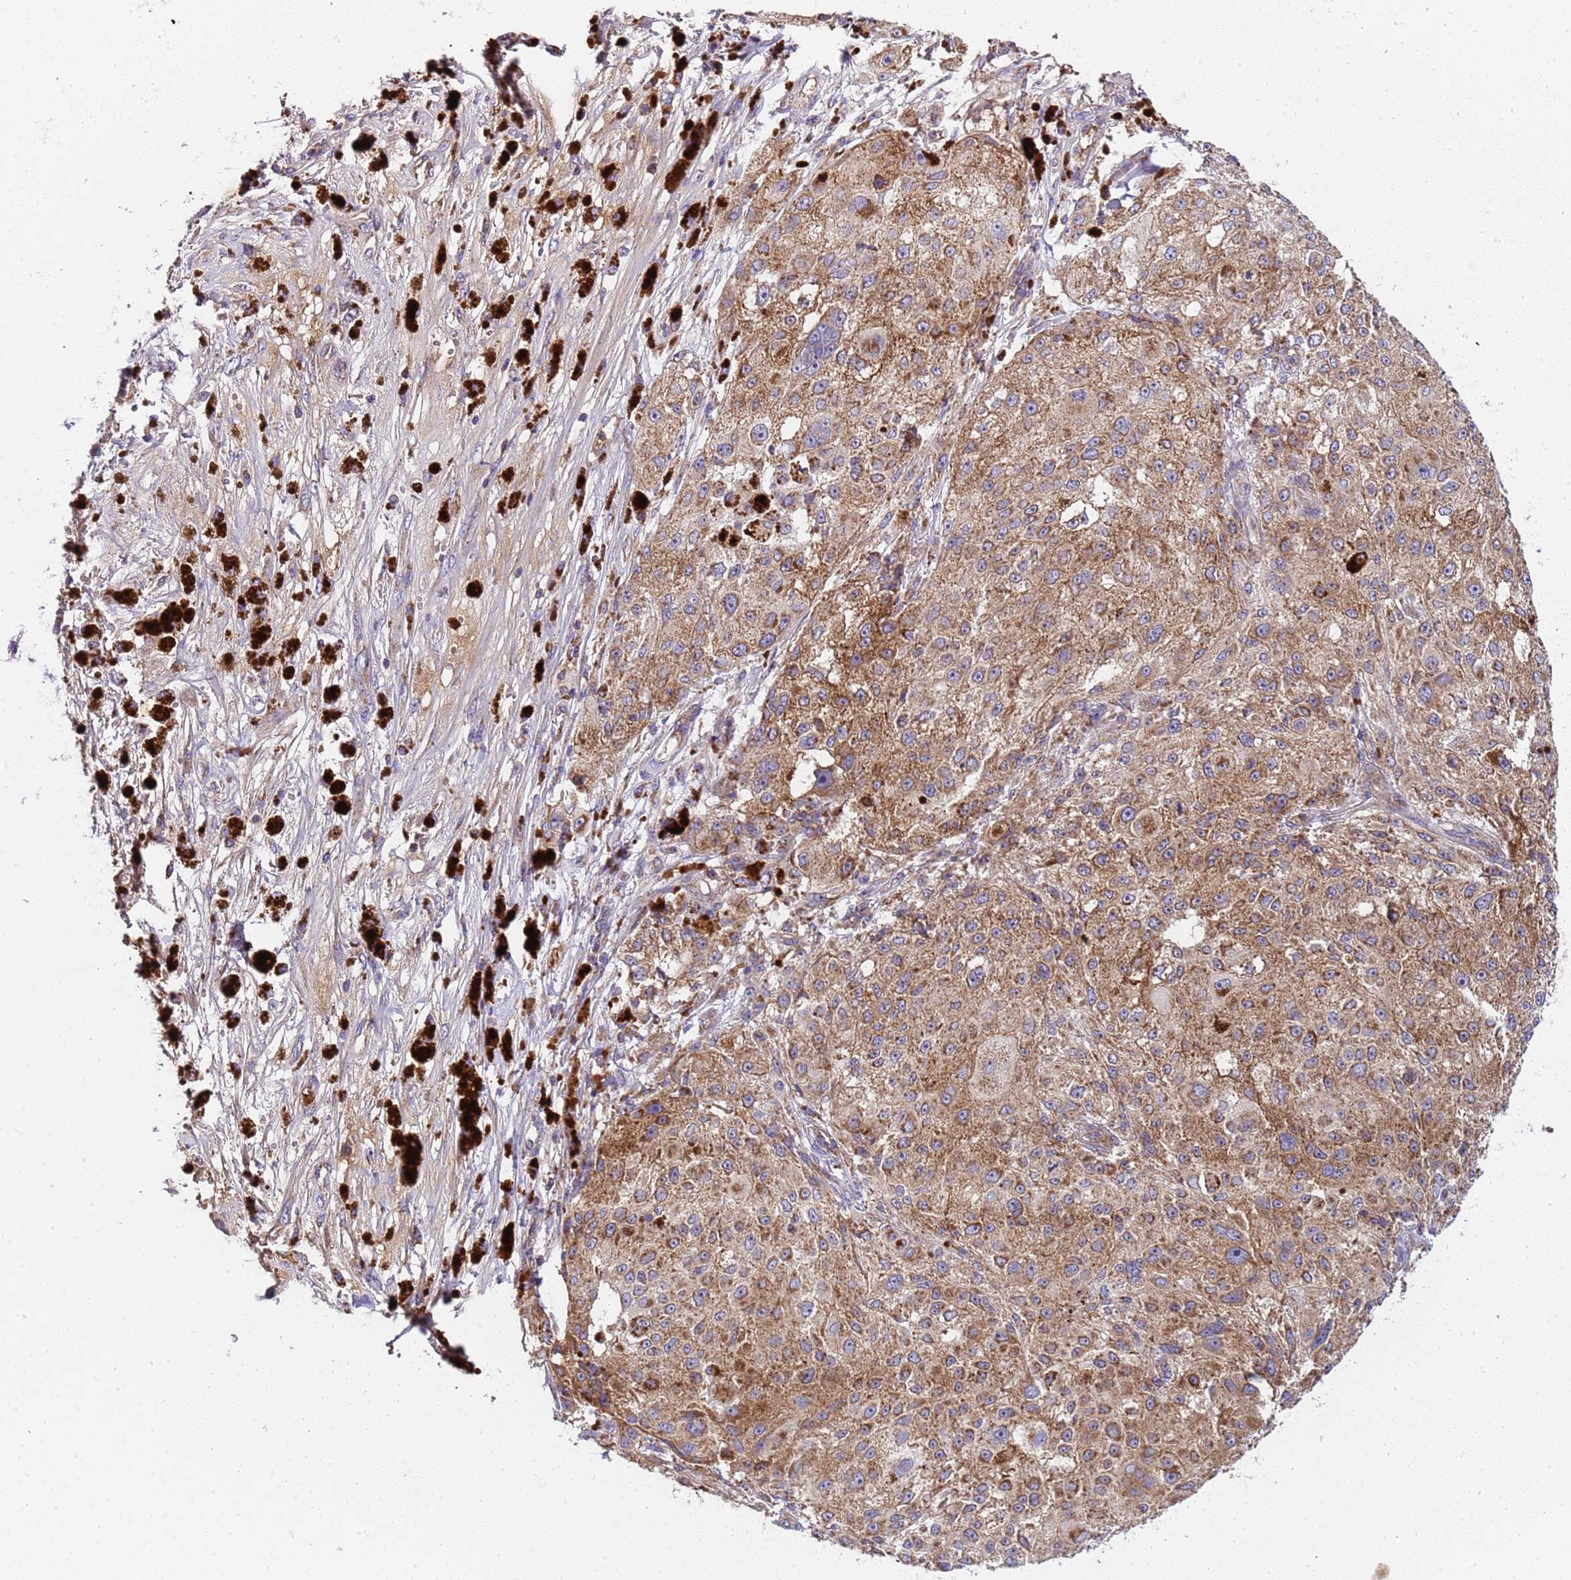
{"staining": {"intensity": "moderate", "quantity": ">75%", "location": "cytoplasmic/membranous"}, "tissue": "melanoma", "cell_type": "Tumor cells", "image_type": "cancer", "snomed": [{"axis": "morphology", "description": "Necrosis, NOS"}, {"axis": "morphology", "description": "Malignant melanoma, NOS"}, {"axis": "topography", "description": "Skin"}], "caption": "Malignant melanoma was stained to show a protein in brown. There is medium levels of moderate cytoplasmic/membranous expression in approximately >75% of tumor cells. Nuclei are stained in blue.", "gene": "TMEM126A", "patient": {"sex": "female", "age": 87}}